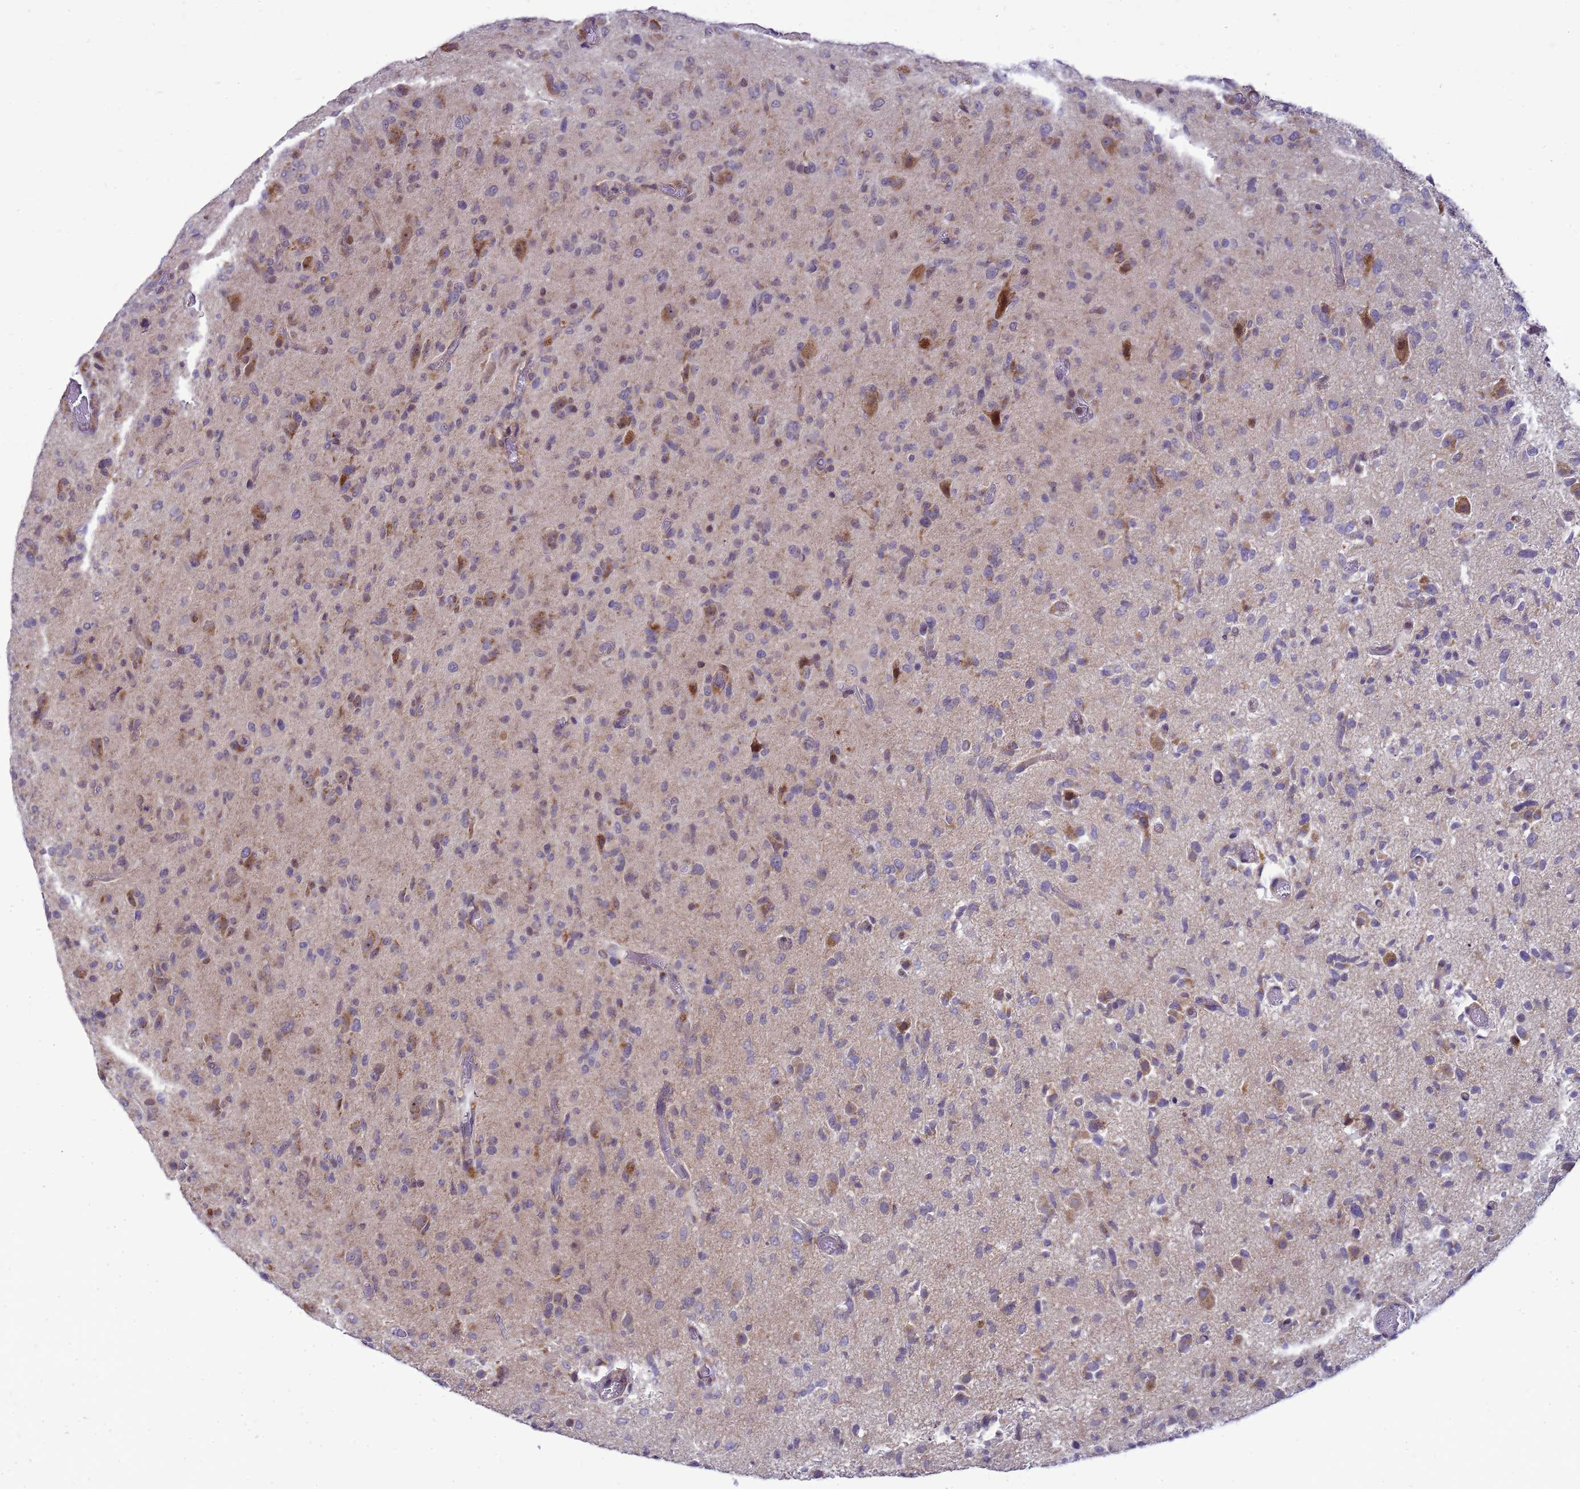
{"staining": {"intensity": "moderate", "quantity": "25%-75%", "location": "cytoplasmic/membranous"}, "tissue": "glioma", "cell_type": "Tumor cells", "image_type": "cancer", "snomed": [{"axis": "morphology", "description": "Glioma, malignant, High grade"}, {"axis": "topography", "description": "Brain"}], "caption": "Malignant glioma (high-grade) stained for a protein exhibits moderate cytoplasmic/membranous positivity in tumor cells. The staining was performed using DAB (3,3'-diaminobenzidine), with brown indicating positive protein expression. Nuclei are stained blue with hematoxylin.", "gene": "C12orf43", "patient": {"sex": "female", "age": 57}}